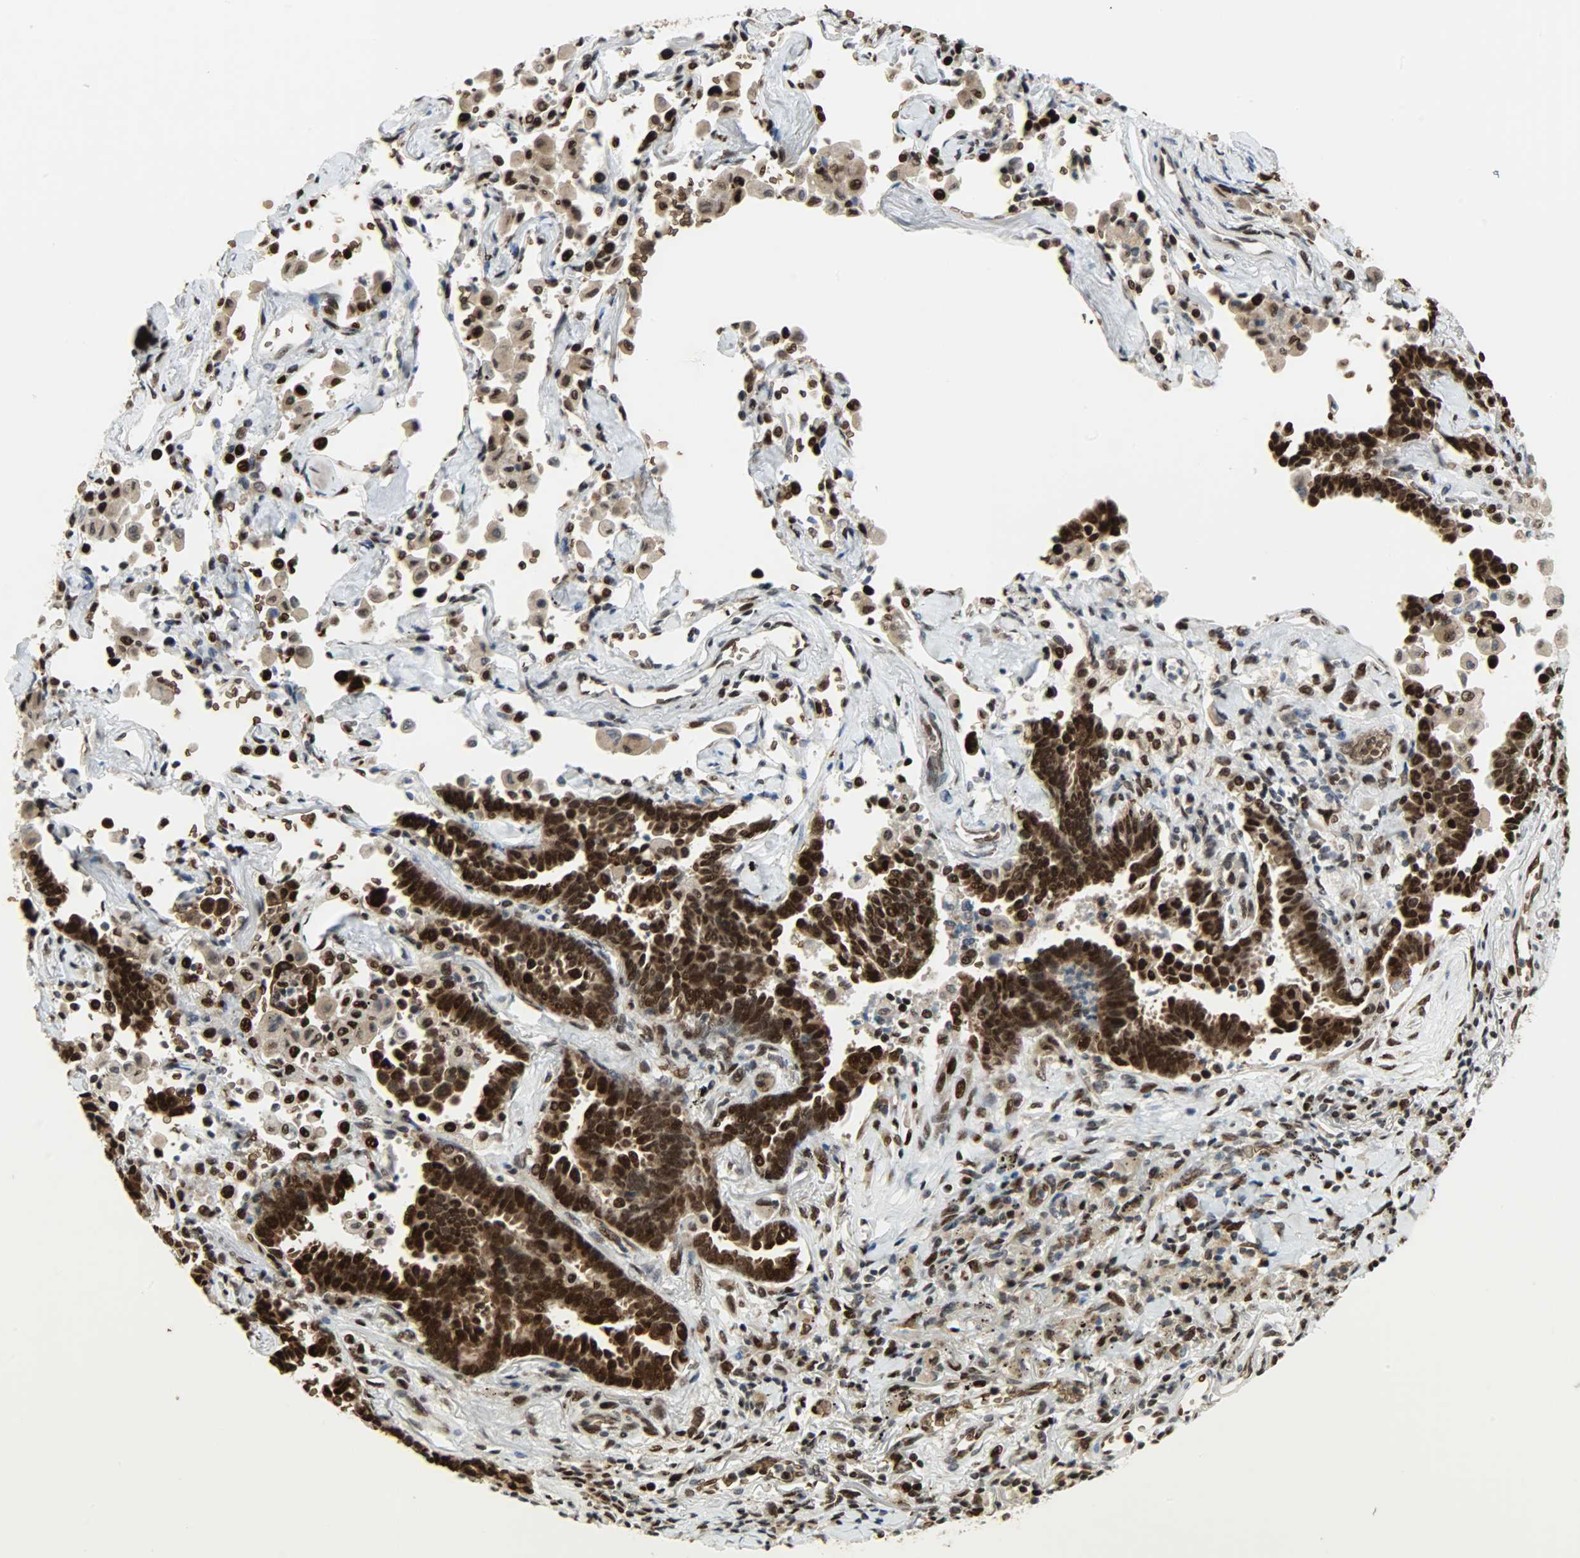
{"staining": {"intensity": "strong", "quantity": ">75%", "location": "cytoplasmic/membranous,nuclear"}, "tissue": "lung cancer", "cell_type": "Tumor cells", "image_type": "cancer", "snomed": [{"axis": "morphology", "description": "Adenocarcinoma, NOS"}, {"axis": "topography", "description": "Lung"}], "caption": "Protein staining exhibits strong cytoplasmic/membranous and nuclear staining in approximately >75% of tumor cells in lung cancer.", "gene": "SNAI1", "patient": {"sex": "female", "age": 64}}